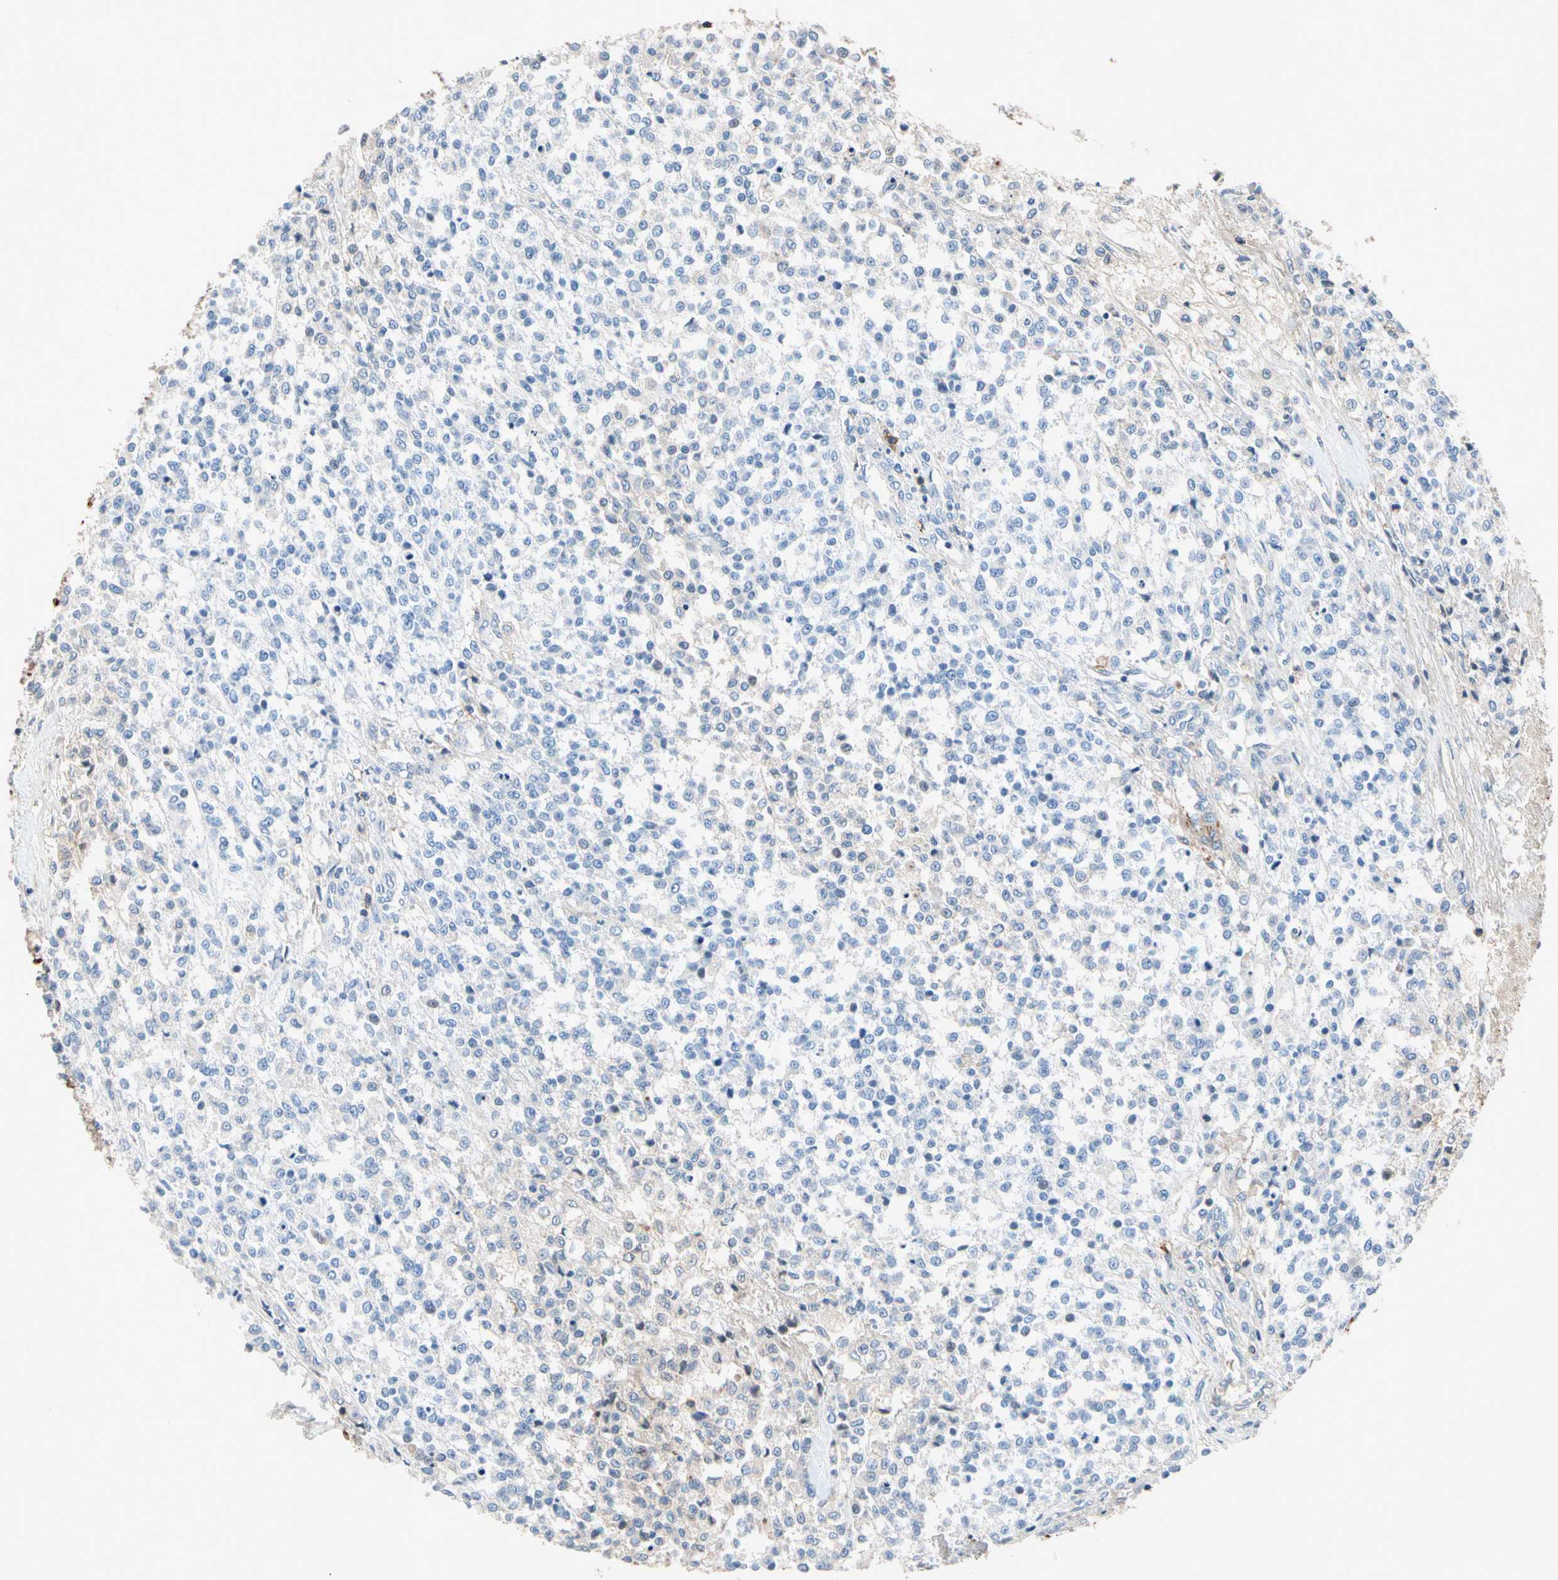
{"staining": {"intensity": "negative", "quantity": "none", "location": "none"}, "tissue": "testis cancer", "cell_type": "Tumor cells", "image_type": "cancer", "snomed": [{"axis": "morphology", "description": "Seminoma, NOS"}, {"axis": "topography", "description": "Testis"}], "caption": "Tumor cells show no significant protein staining in testis seminoma.", "gene": "NDFIP2", "patient": {"sex": "male", "age": 59}}